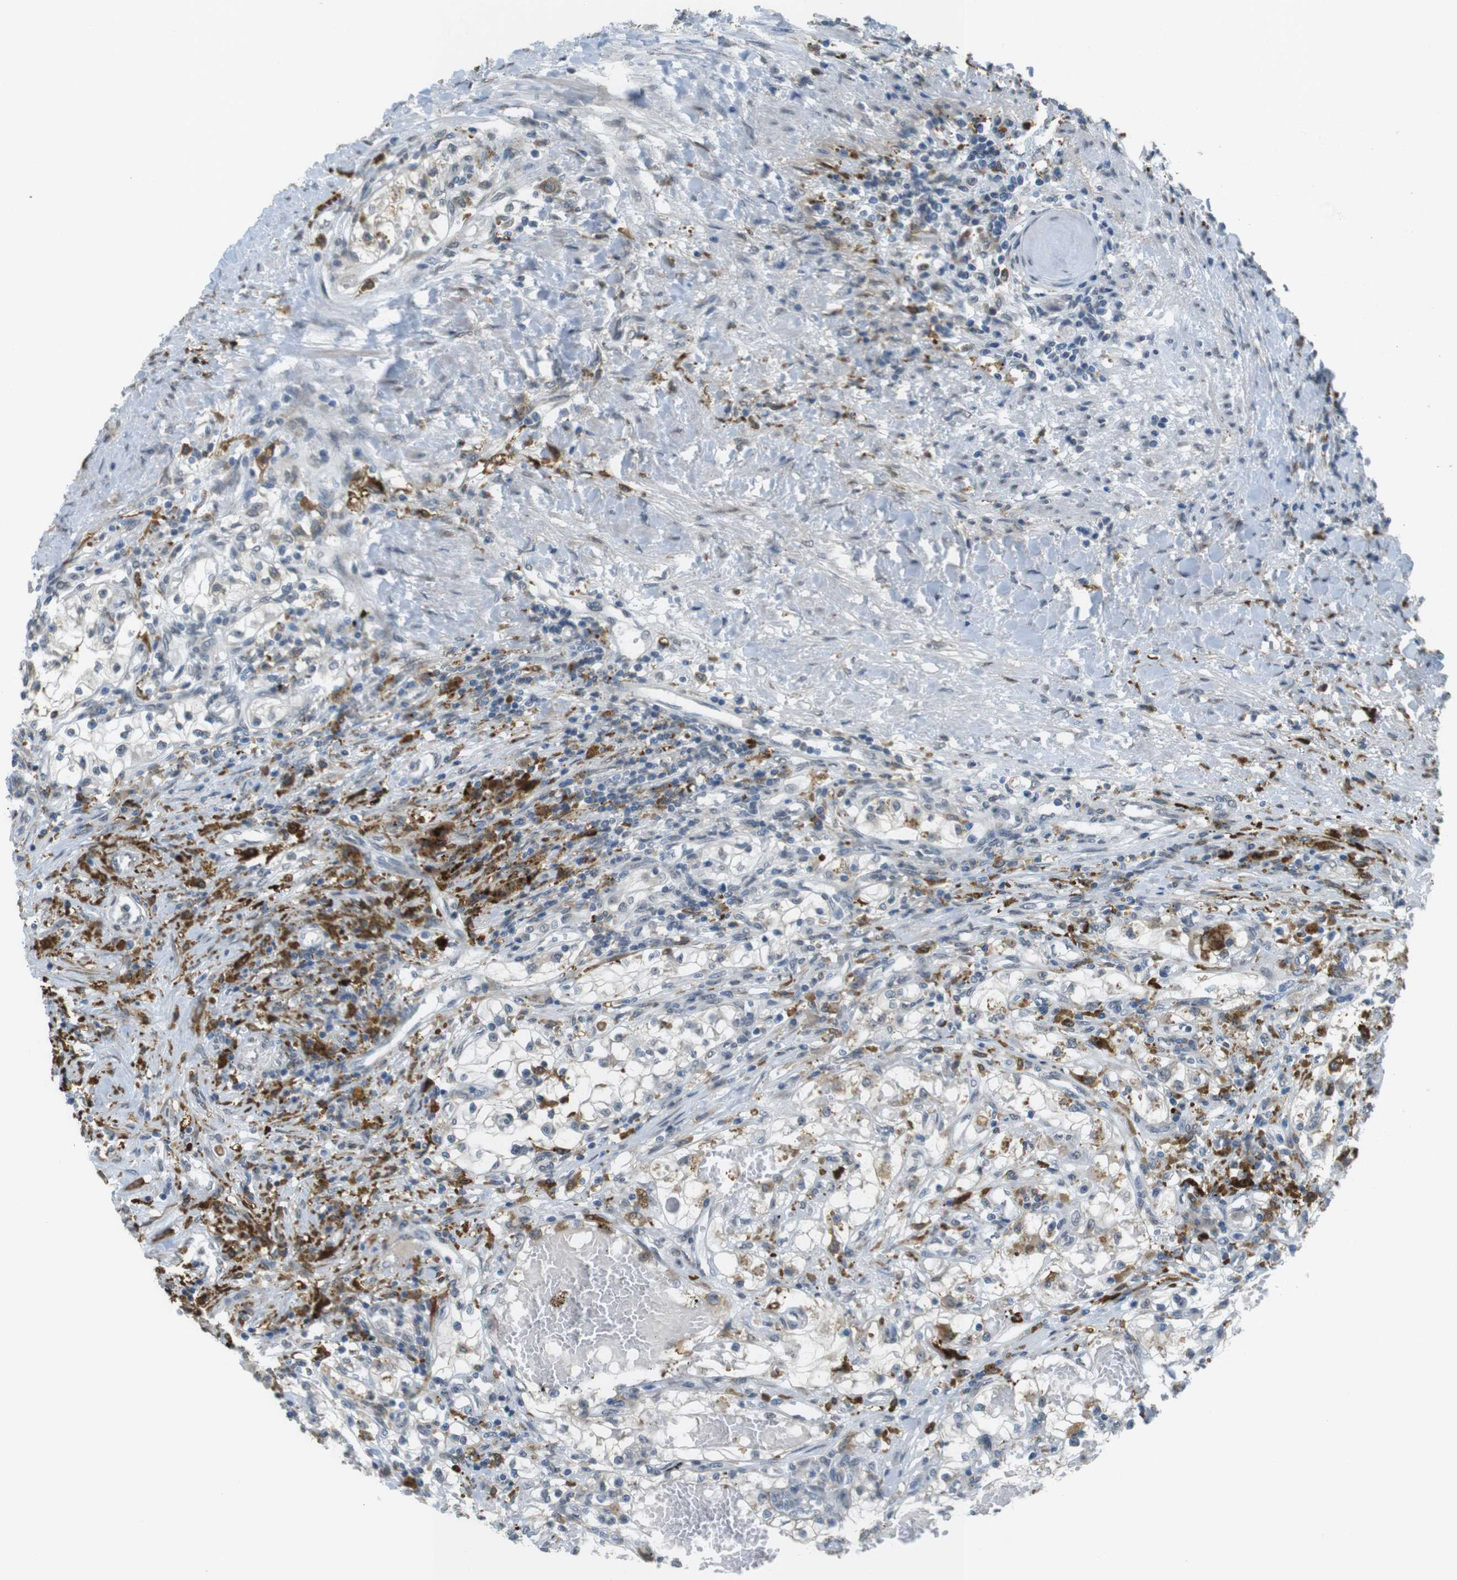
{"staining": {"intensity": "negative", "quantity": "none", "location": "none"}, "tissue": "renal cancer", "cell_type": "Tumor cells", "image_type": "cancer", "snomed": [{"axis": "morphology", "description": "Adenocarcinoma, NOS"}, {"axis": "topography", "description": "Kidney"}], "caption": "Photomicrograph shows no significant protein positivity in tumor cells of renal adenocarcinoma.", "gene": "FZD10", "patient": {"sex": "male", "age": 68}}